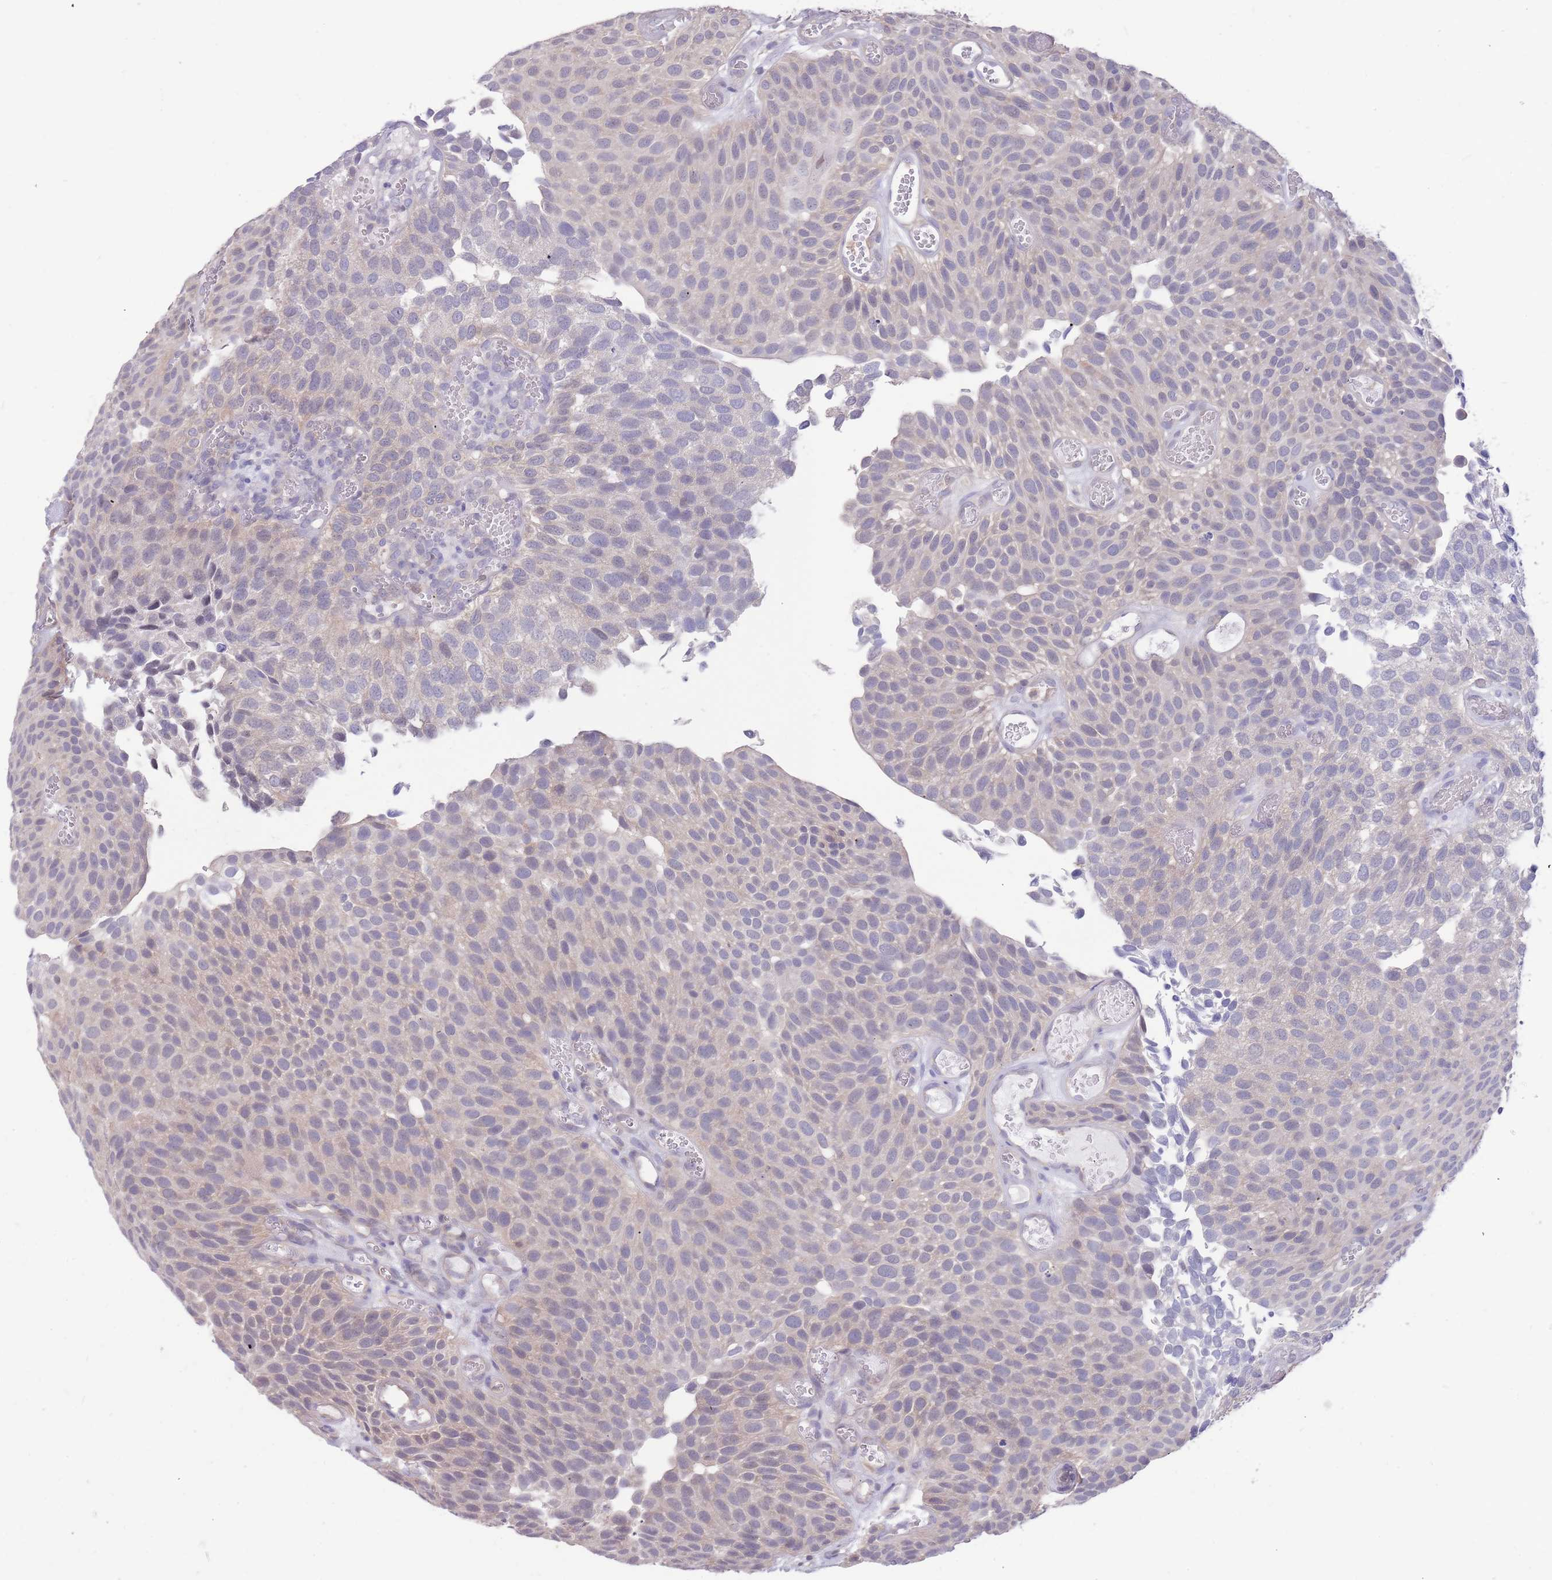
{"staining": {"intensity": "weak", "quantity": "<25%", "location": "cytoplasmic/membranous"}, "tissue": "urothelial cancer", "cell_type": "Tumor cells", "image_type": "cancer", "snomed": [{"axis": "morphology", "description": "Urothelial carcinoma, Low grade"}, {"axis": "topography", "description": "Urinary bladder"}], "caption": "This is an immunohistochemistry image of urothelial cancer. There is no expression in tumor cells.", "gene": "AP5S1", "patient": {"sex": "male", "age": 89}}